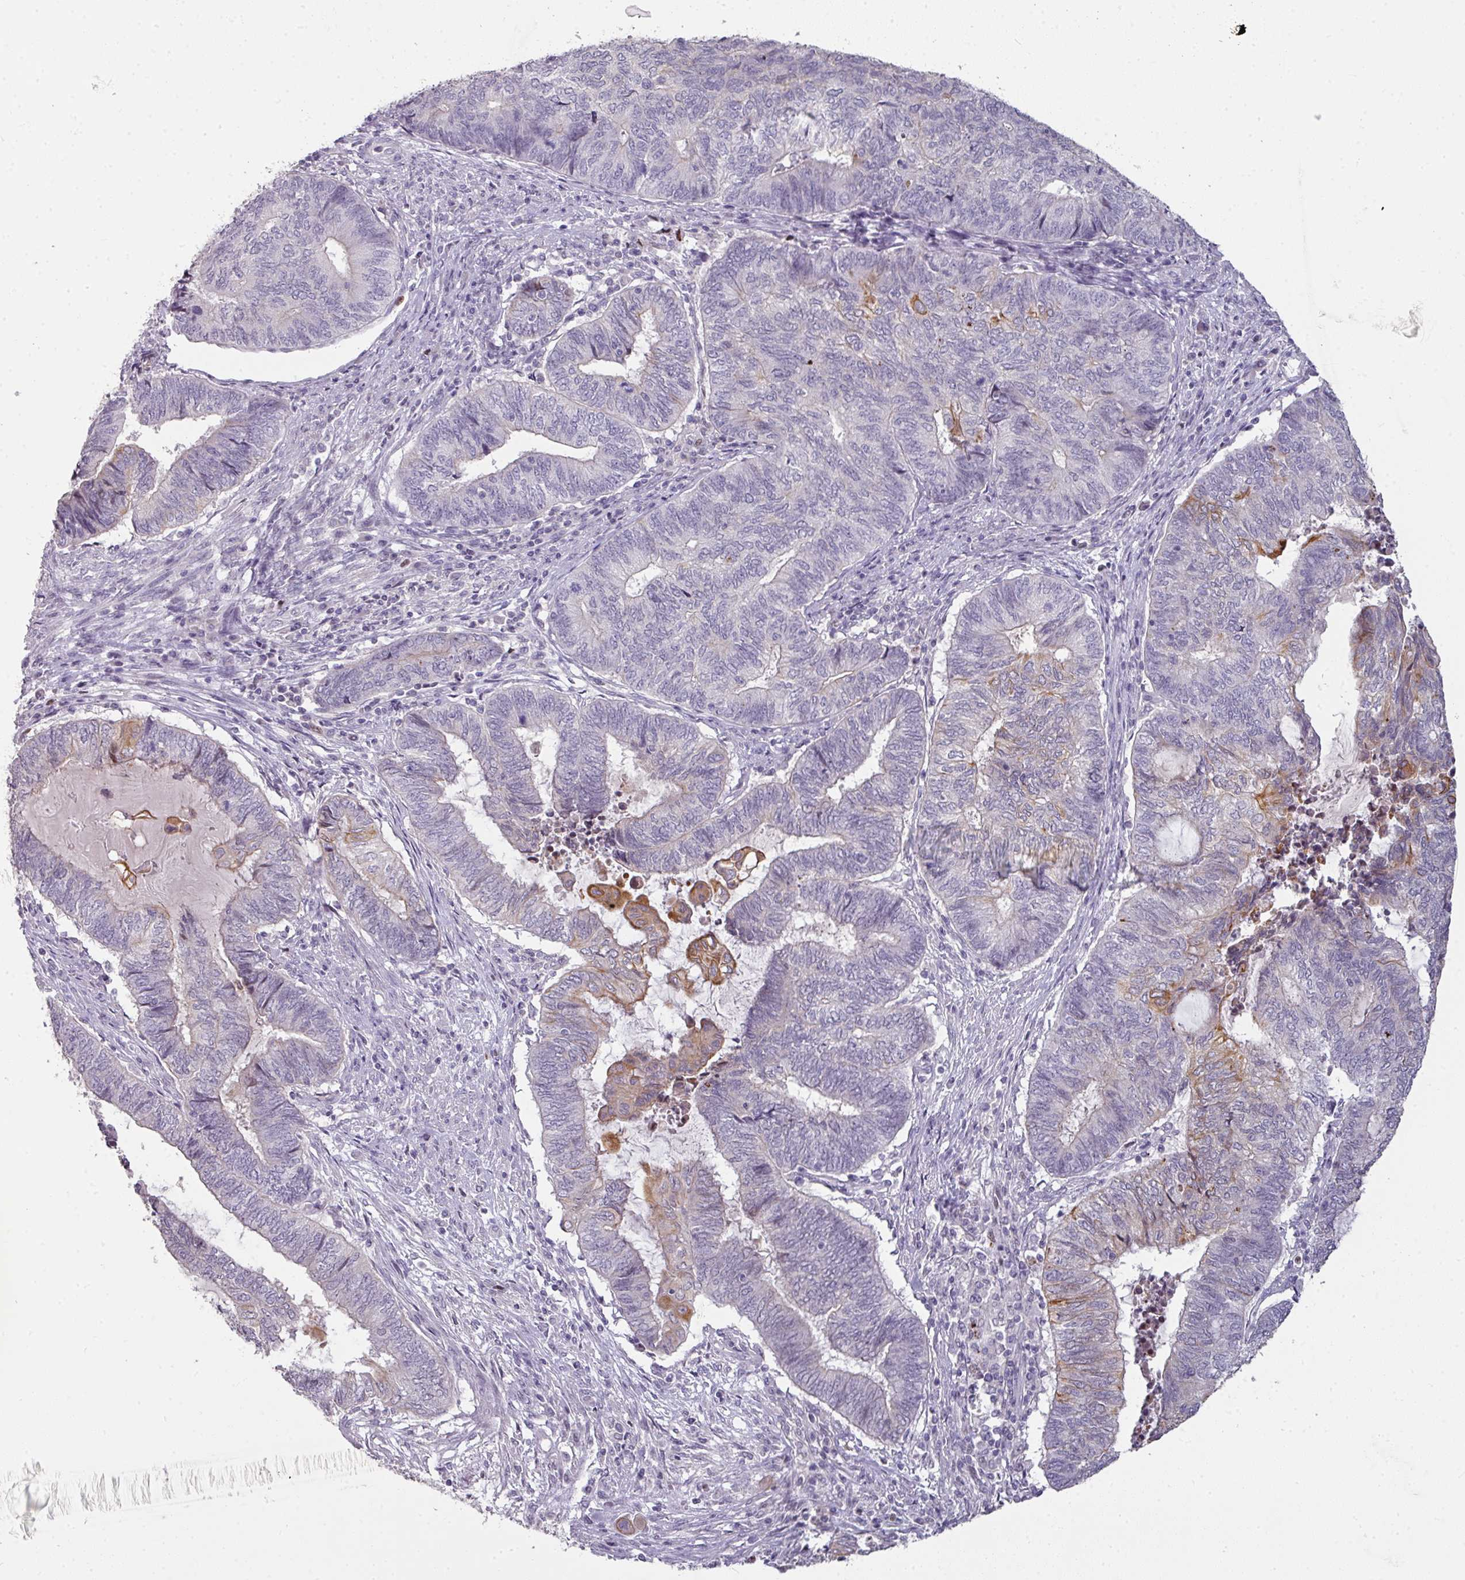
{"staining": {"intensity": "moderate", "quantity": "<25%", "location": "cytoplasmic/membranous"}, "tissue": "endometrial cancer", "cell_type": "Tumor cells", "image_type": "cancer", "snomed": [{"axis": "morphology", "description": "Adenocarcinoma, NOS"}, {"axis": "topography", "description": "Uterus"}, {"axis": "topography", "description": "Endometrium"}], "caption": "Endometrial adenocarcinoma was stained to show a protein in brown. There is low levels of moderate cytoplasmic/membranous positivity in approximately <25% of tumor cells.", "gene": "GTF2H3", "patient": {"sex": "female", "age": 70}}